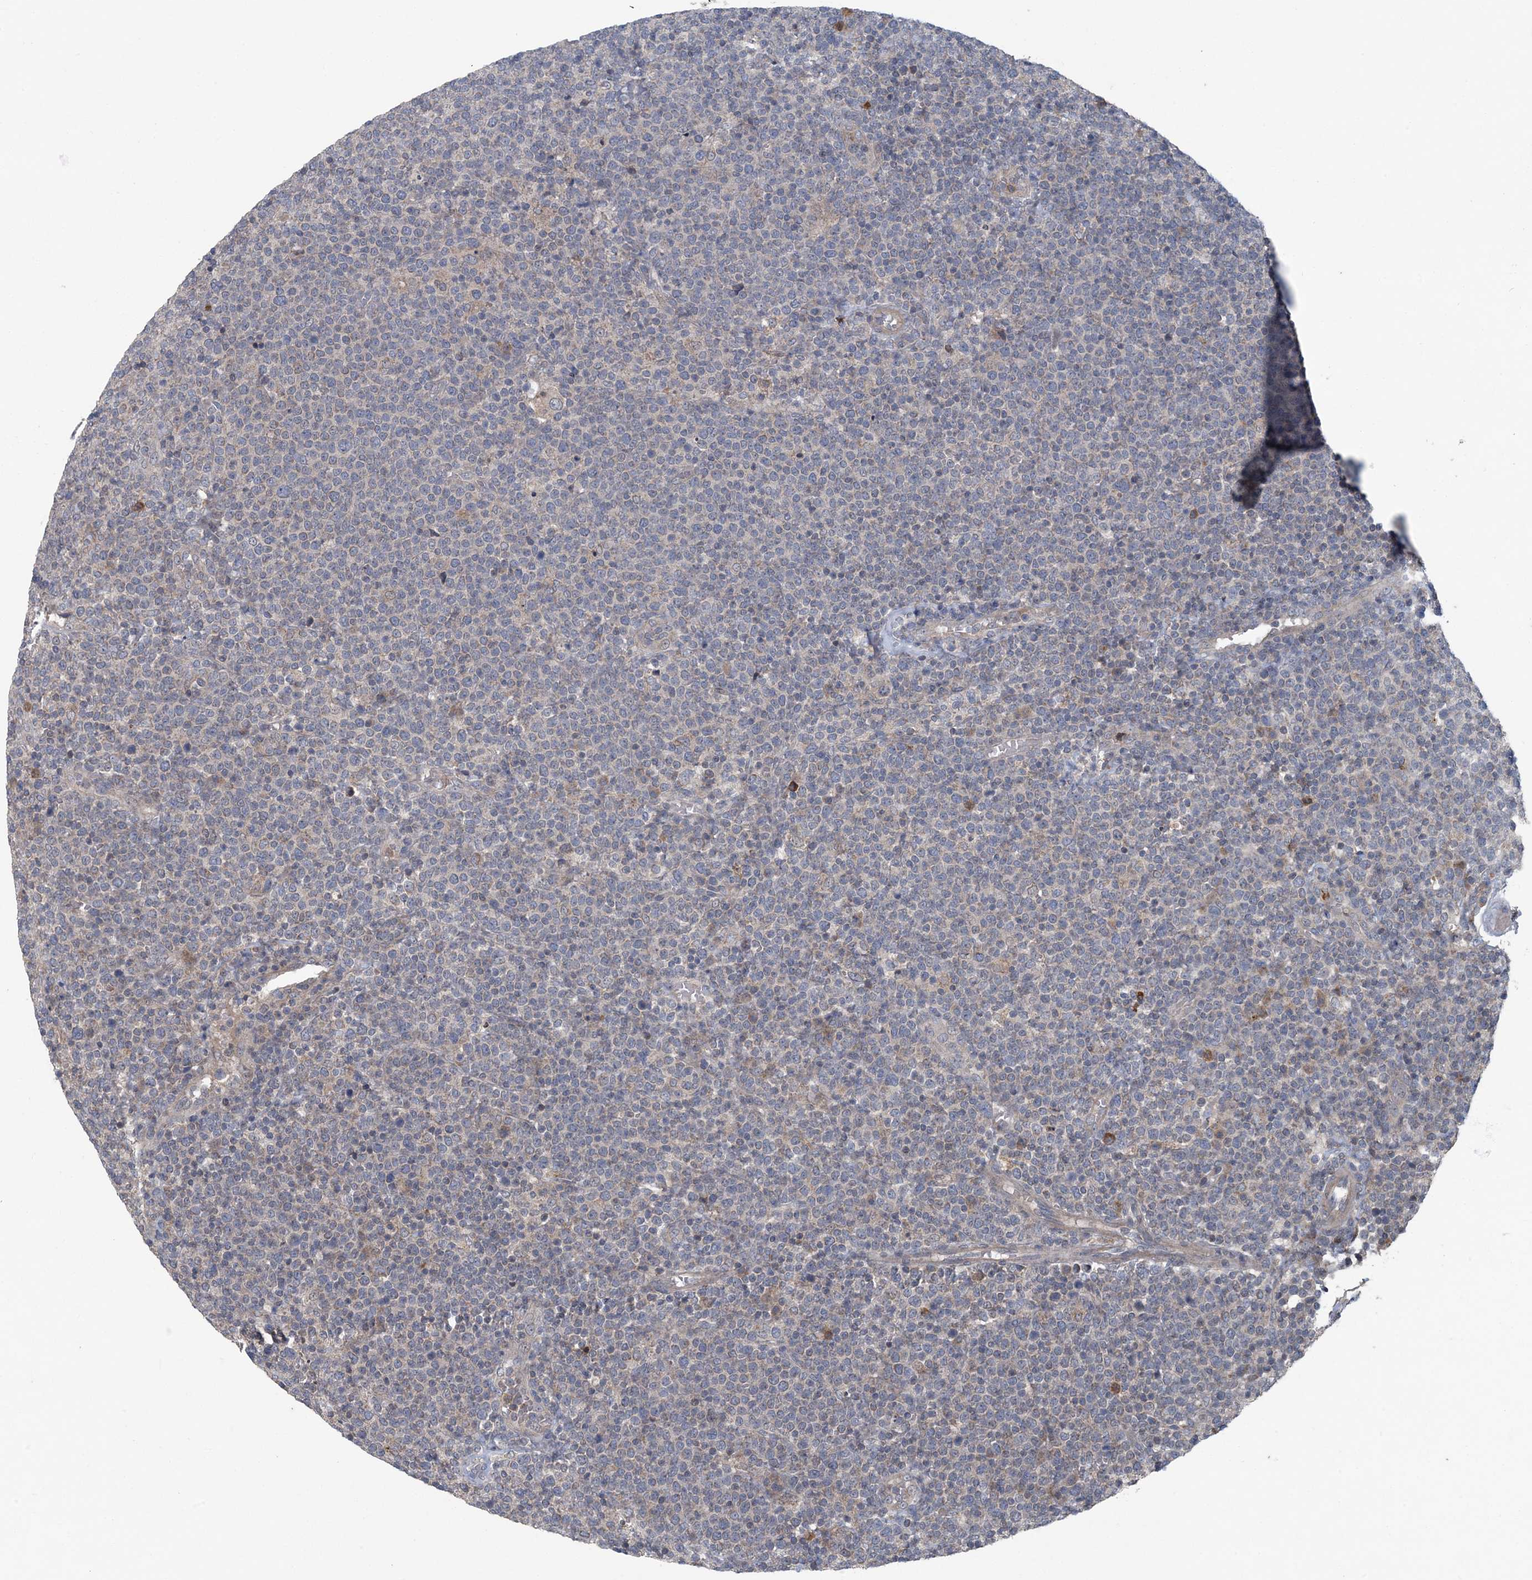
{"staining": {"intensity": "negative", "quantity": "none", "location": "none"}, "tissue": "lymphoma", "cell_type": "Tumor cells", "image_type": "cancer", "snomed": [{"axis": "morphology", "description": "Malignant lymphoma, non-Hodgkin's type, High grade"}, {"axis": "topography", "description": "Lymph node"}], "caption": "Immunohistochemistry (IHC) micrograph of high-grade malignant lymphoma, non-Hodgkin's type stained for a protein (brown), which displays no positivity in tumor cells. The staining was performed using DAB (3,3'-diaminobenzidine) to visualize the protein expression in brown, while the nuclei were stained in blue with hematoxylin (Magnification: 20x).", "gene": "MYO9B", "patient": {"sex": "male", "age": 61}}